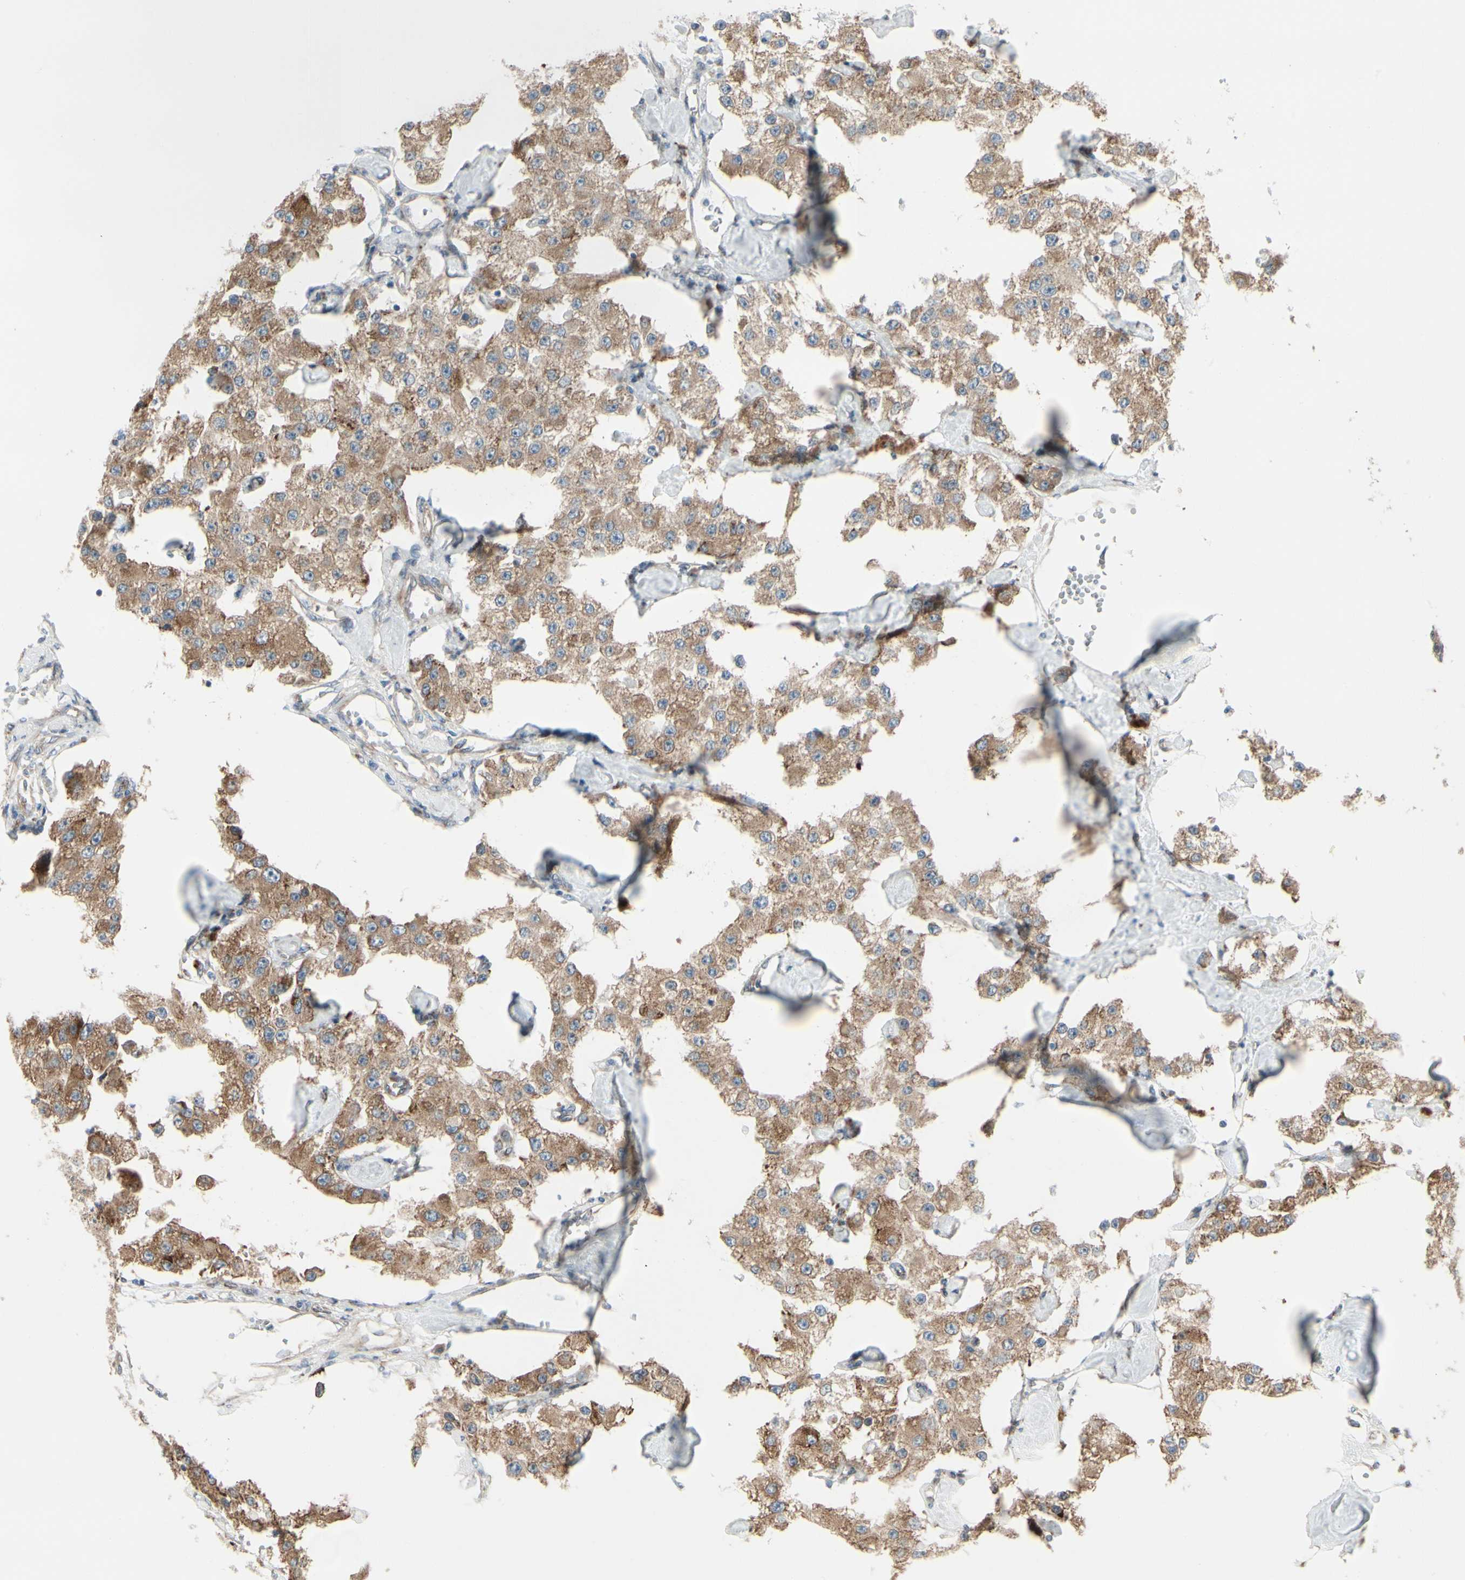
{"staining": {"intensity": "moderate", "quantity": ">75%", "location": "cytoplasmic/membranous"}, "tissue": "carcinoid", "cell_type": "Tumor cells", "image_type": "cancer", "snomed": [{"axis": "morphology", "description": "Carcinoid, malignant, NOS"}, {"axis": "topography", "description": "Pancreas"}], "caption": "The immunohistochemical stain highlights moderate cytoplasmic/membranous staining in tumor cells of carcinoid tissue.", "gene": "FNDC3A", "patient": {"sex": "male", "age": 41}}